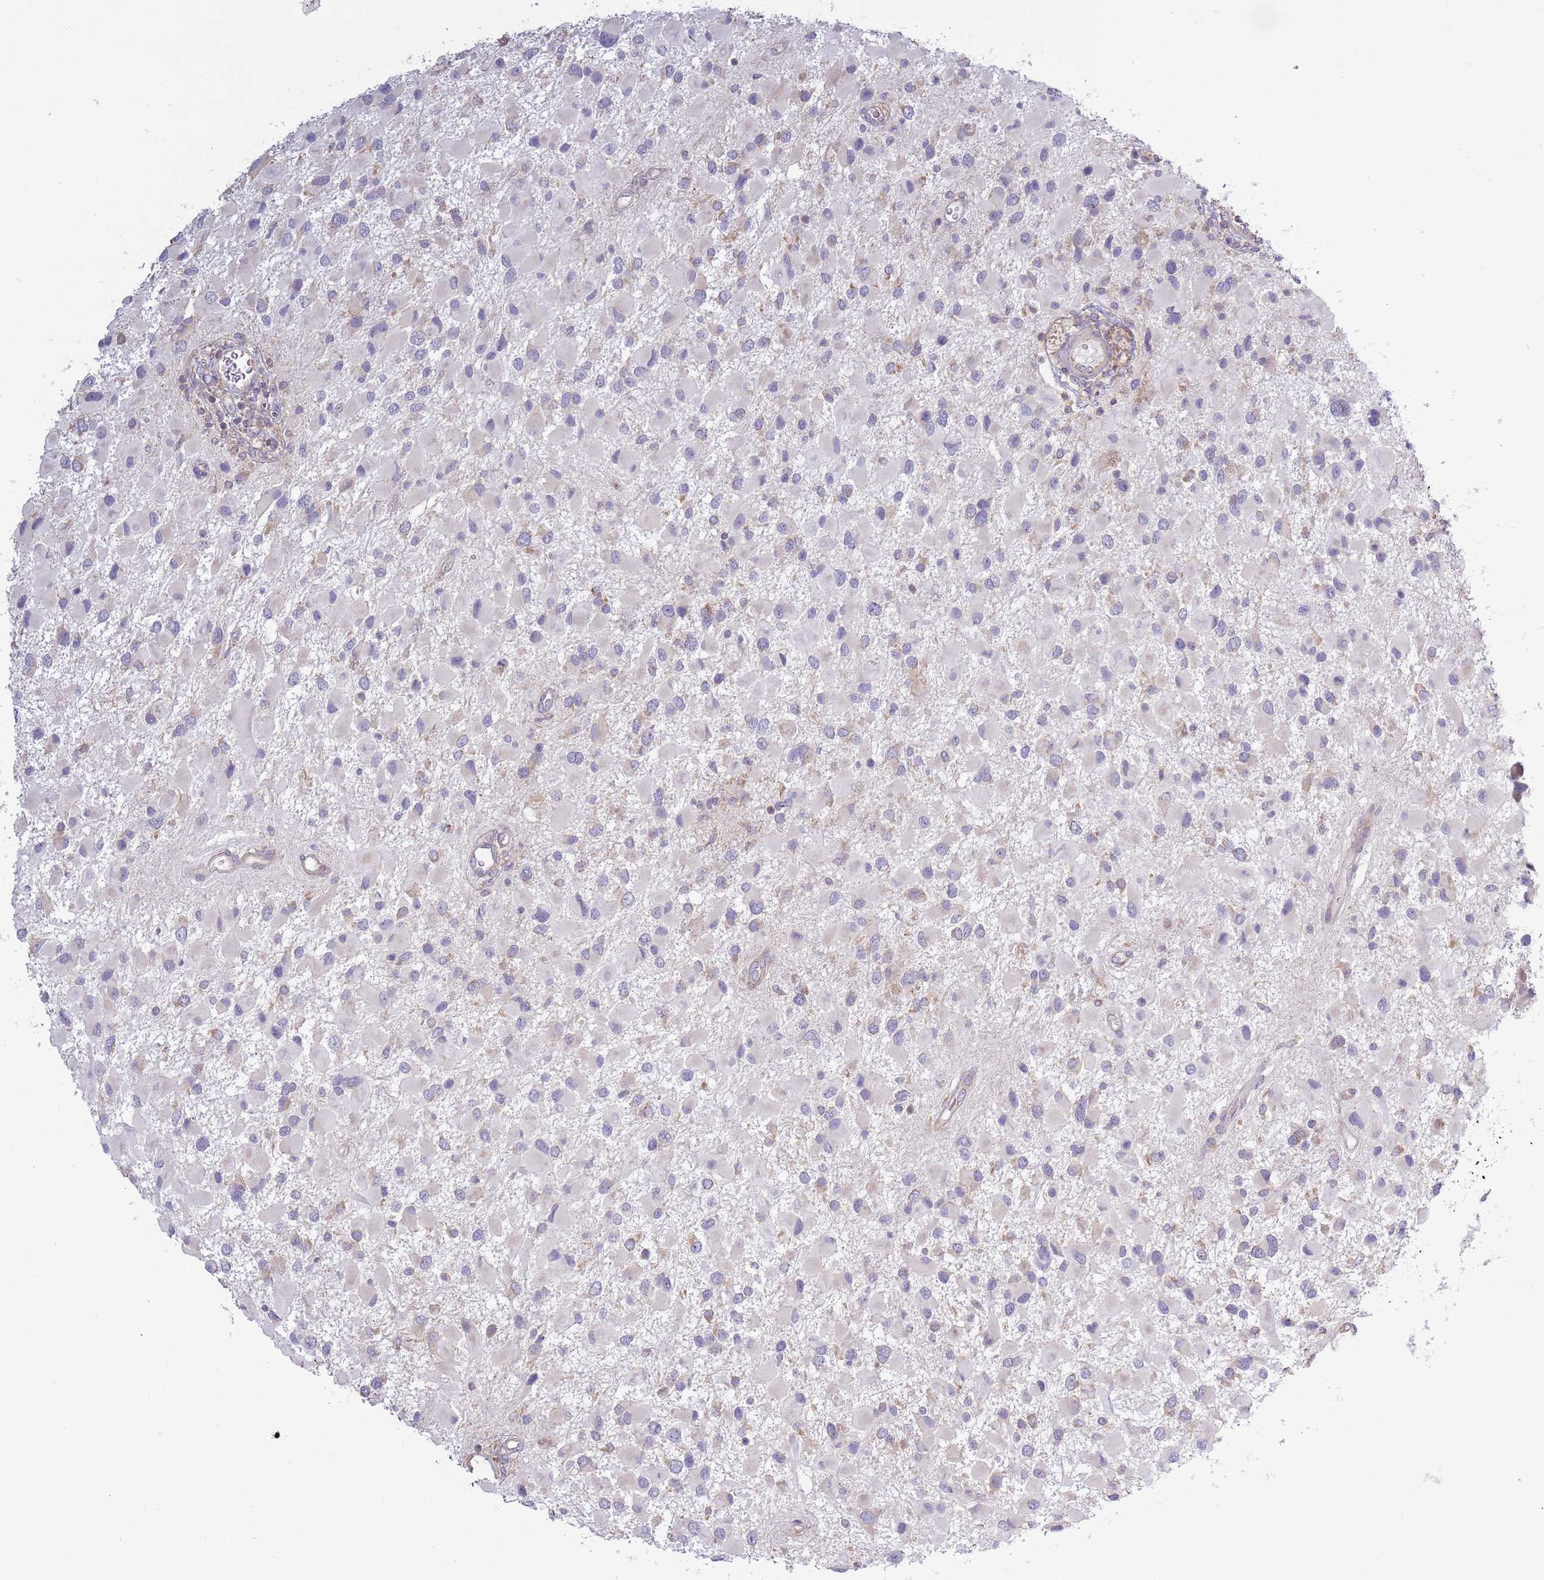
{"staining": {"intensity": "negative", "quantity": "none", "location": "none"}, "tissue": "glioma", "cell_type": "Tumor cells", "image_type": "cancer", "snomed": [{"axis": "morphology", "description": "Glioma, malignant, High grade"}, {"axis": "topography", "description": "Brain"}], "caption": "IHC micrograph of neoplastic tissue: human malignant glioma (high-grade) stained with DAB (3,3'-diaminobenzidine) reveals no significant protein expression in tumor cells.", "gene": "RPL17-C18orf32", "patient": {"sex": "male", "age": 53}}